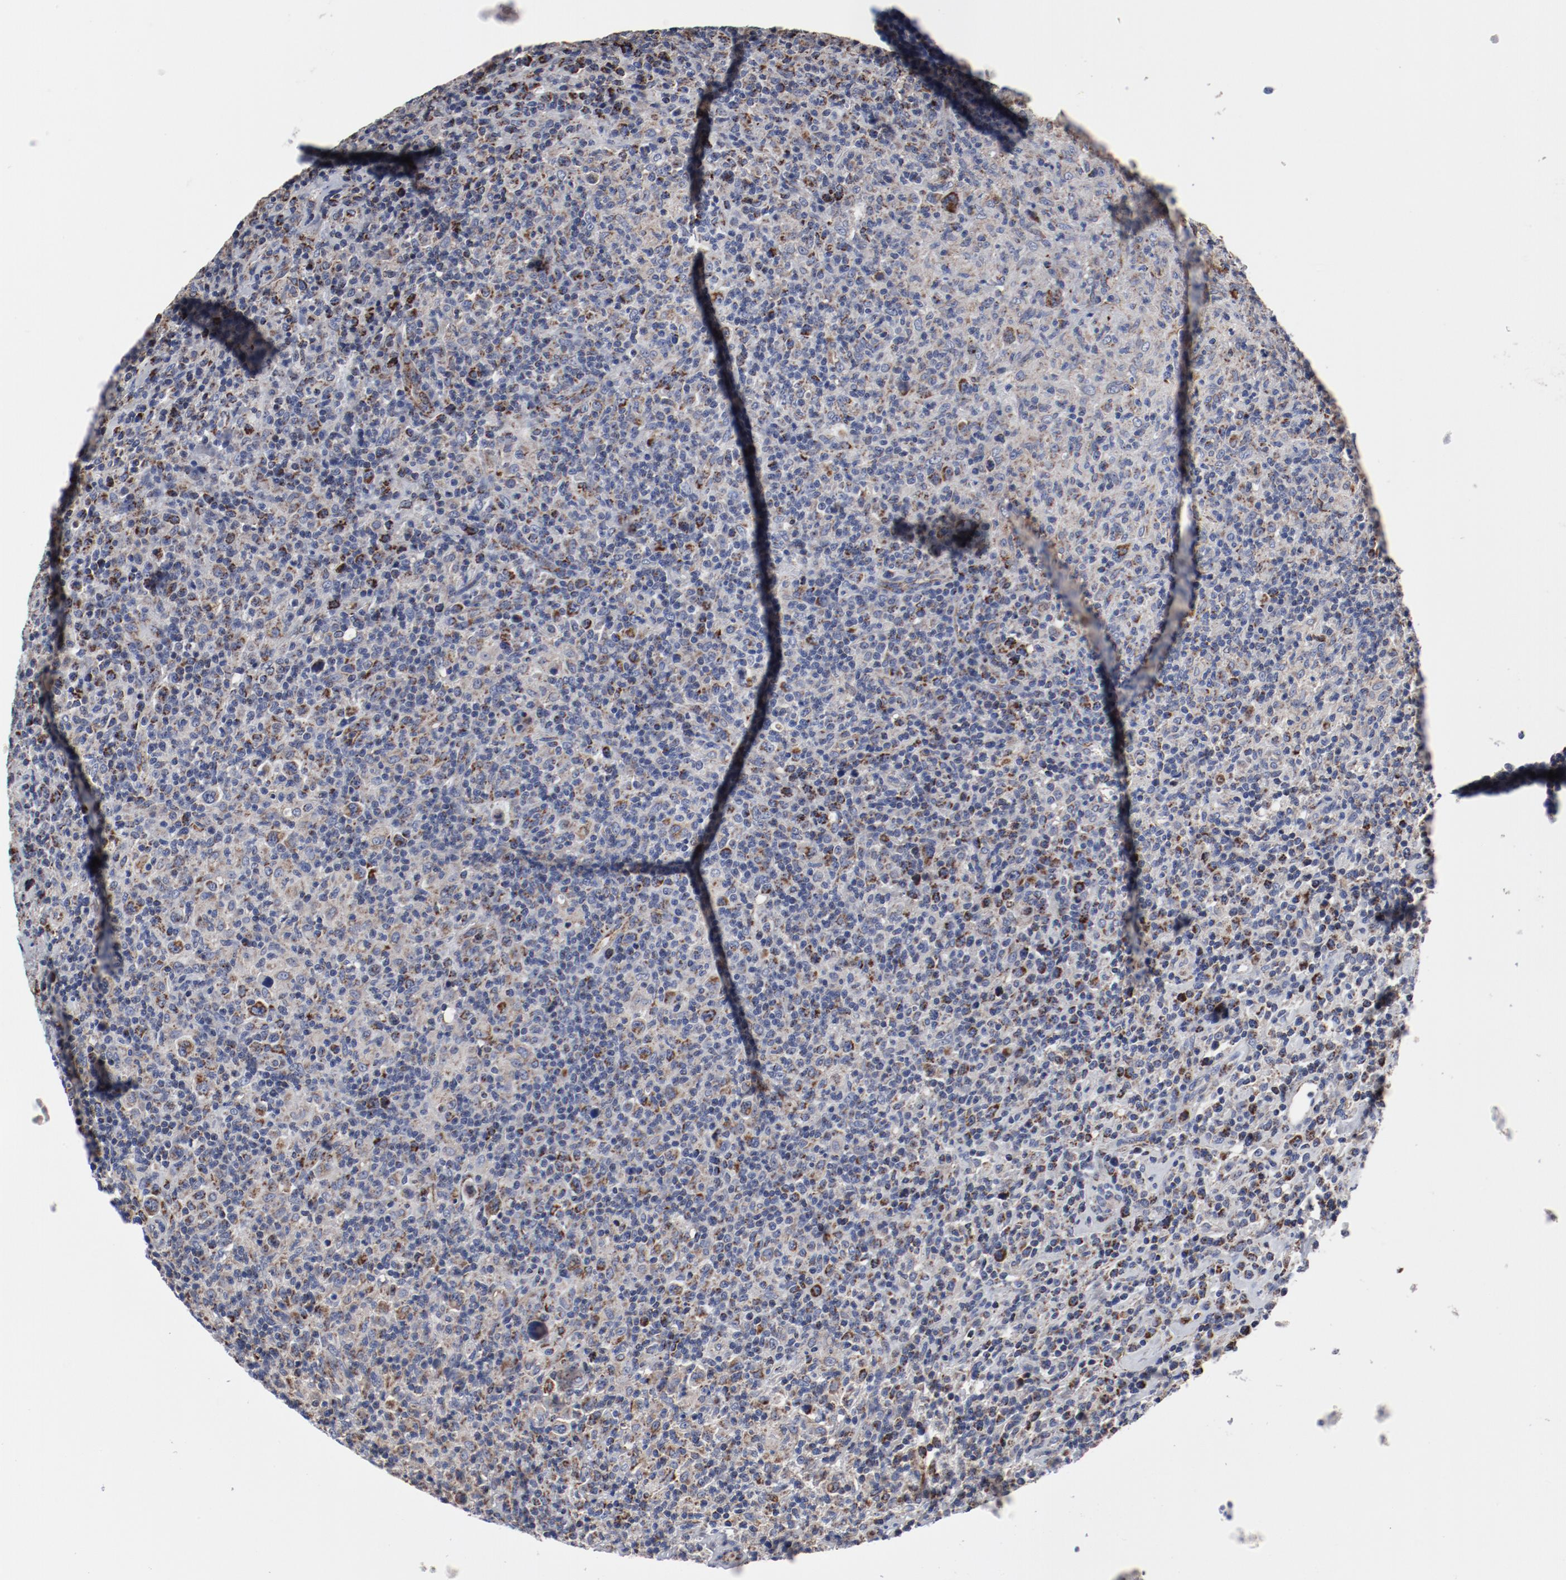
{"staining": {"intensity": "moderate", "quantity": "25%-75%", "location": "cytoplasmic/membranous"}, "tissue": "lymphoma", "cell_type": "Tumor cells", "image_type": "cancer", "snomed": [{"axis": "morphology", "description": "Hodgkin's disease, NOS"}, {"axis": "topography", "description": "Lymph node"}], "caption": "Immunohistochemistry (DAB (3,3'-diaminobenzidine)) staining of human lymphoma shows moderate cytoplasmic/membranous protein expression in approximately 25%-75% of tumor cells.", "gene": "NDUFV2", "patient": {"sex": "male", "age": 65}}